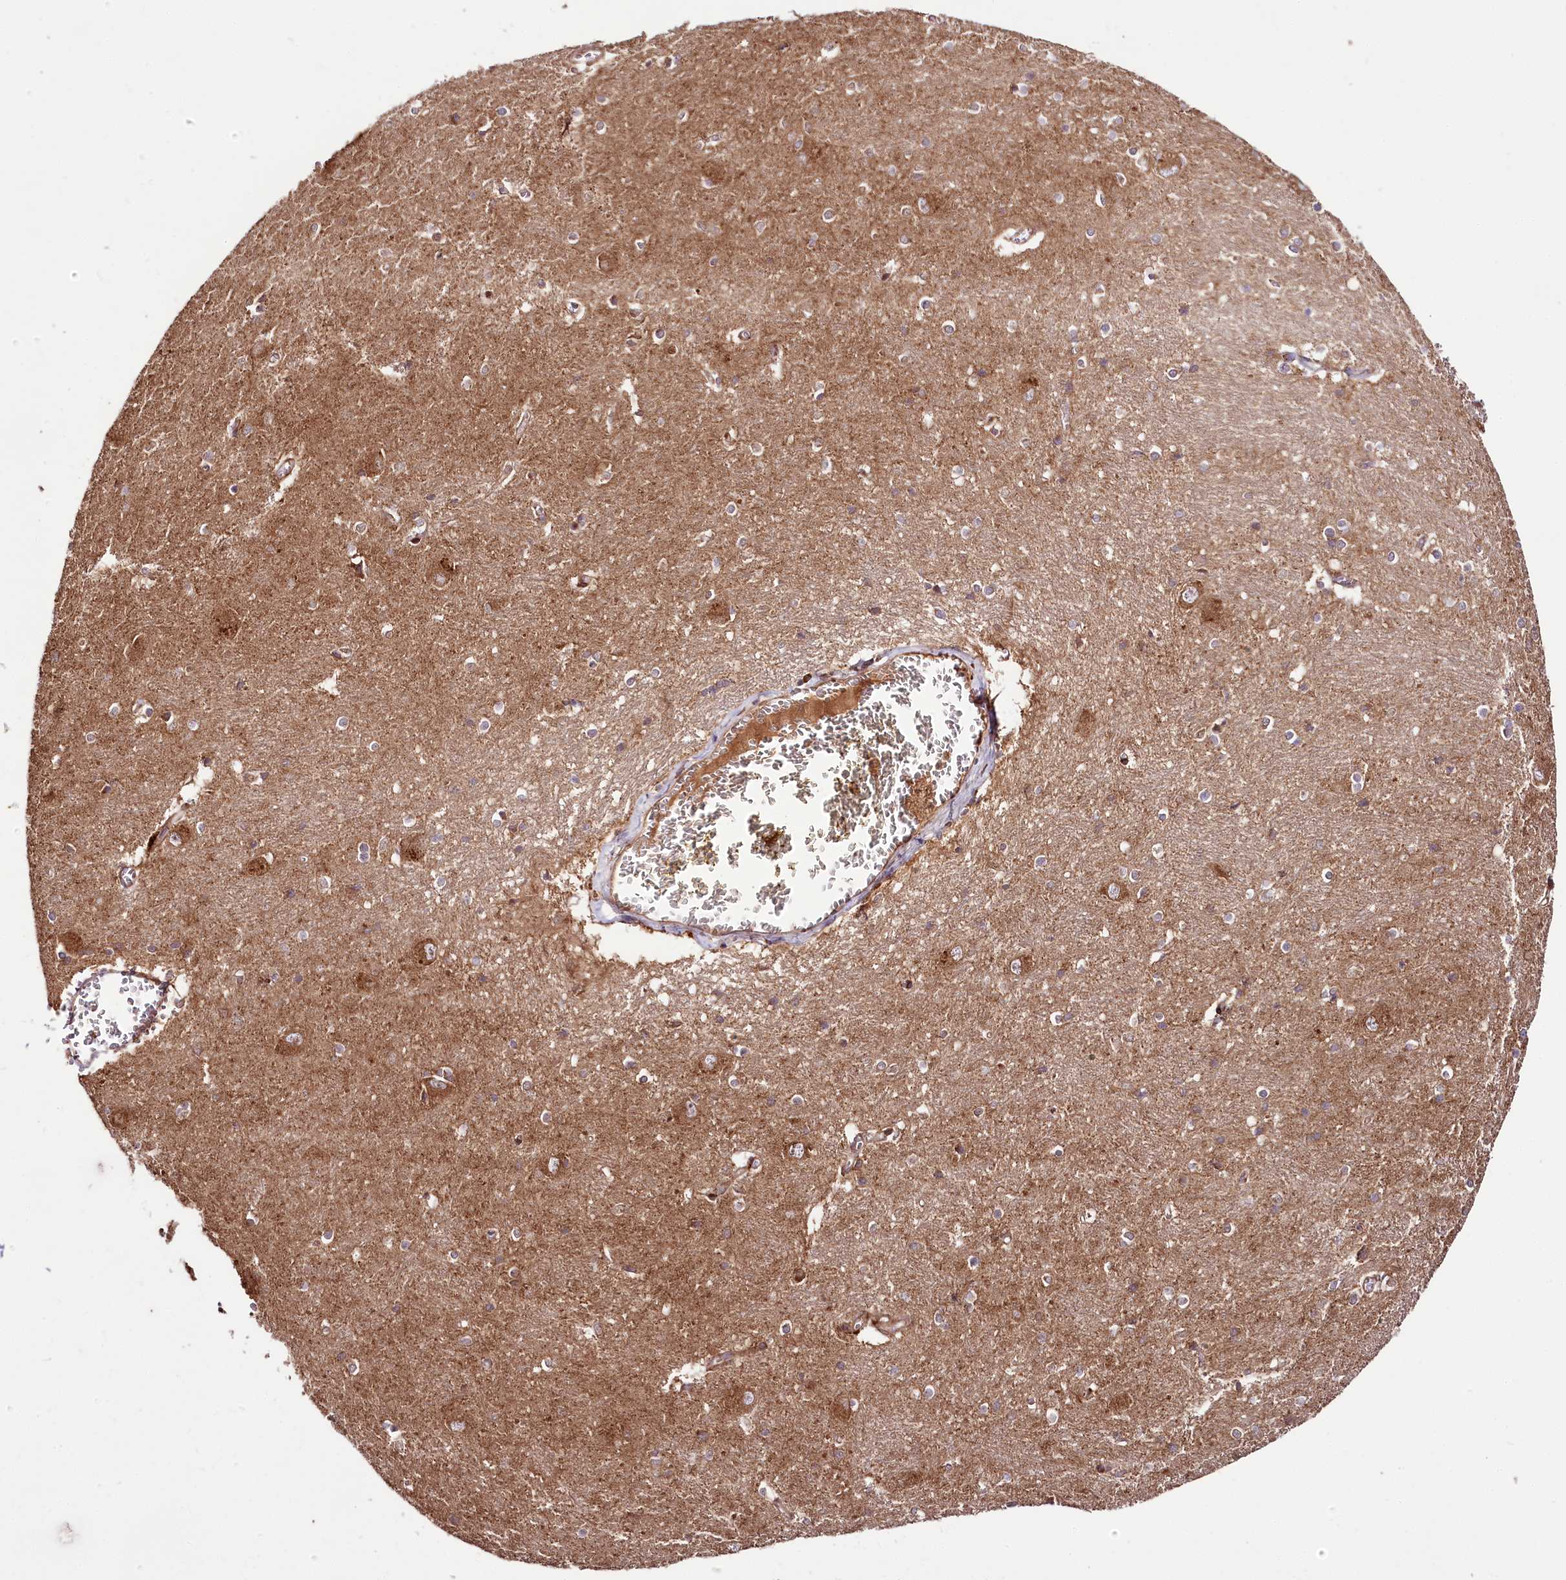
{"staining": {"intensity": "moderate", "quantity": "<25%", "location": "cytoplasmic/membranous"}, "tissue": "caudate", "cell_type": "Glial cells", "image_type": "normal", "snomed": [{"axis": "morphology", "description": "Normal tissue, NOS"}, {"axis": "topography", "description": "Lateral ventricle wall"}], "caption": "A high-resolution histopathology image shows immunohistochemistry (IHC) staining of normal caudate, which exhibits moderate cytoplasmic/membranous staining in approximately <25% of glial cells.", "gene": "RAB7A", "patient": {"sex": "male", "age": 37}}